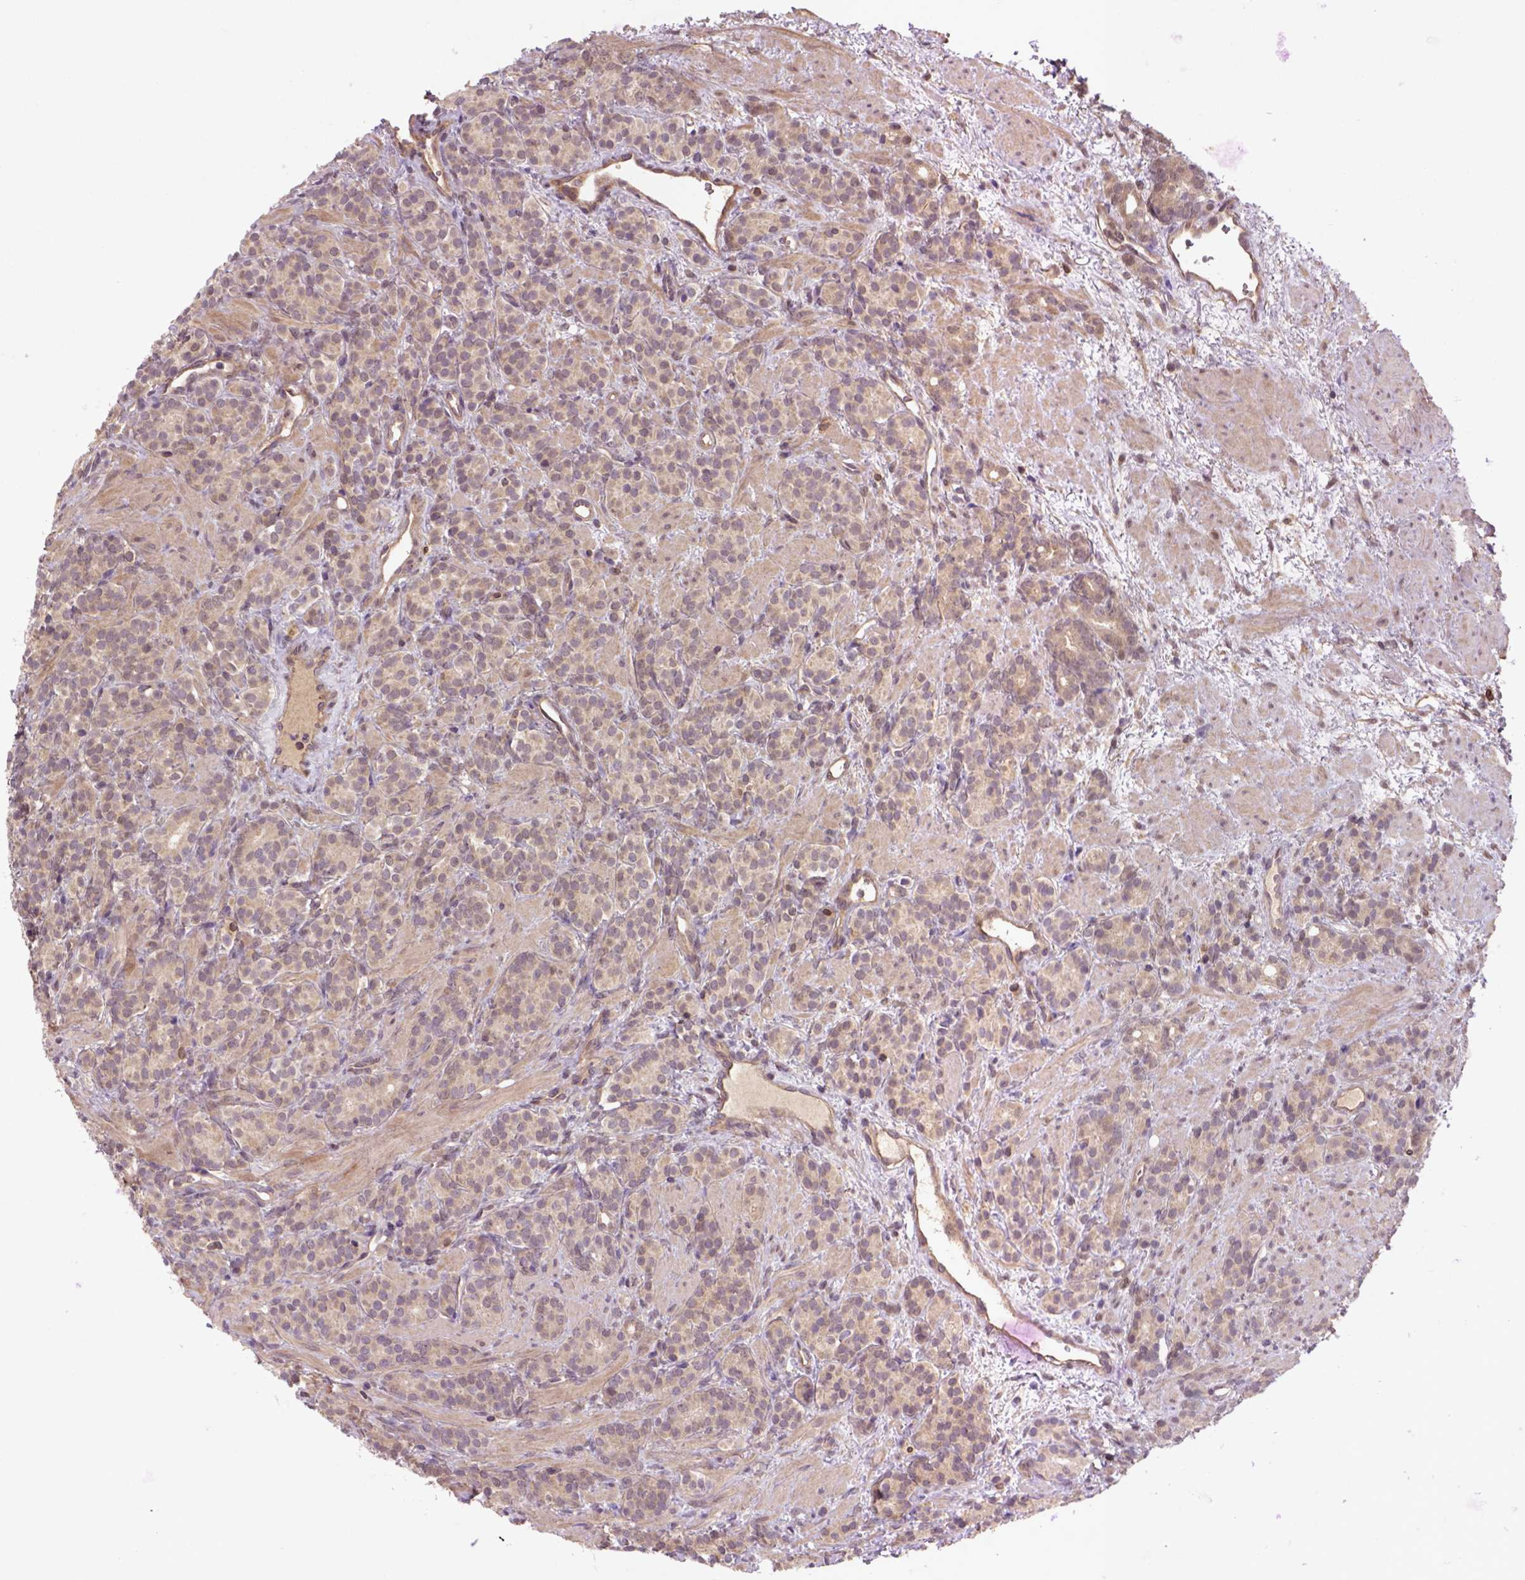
{"staining": {"intensity": "weak", "quantity": ">75%", "location": "cytoplasmic/membranous"}, "tissue": "prostate cancer", "cell_type": "Tumor cells", "image_type": "cancer", "snomed": [{"axis": "morphology", "description": "Adenocarcinoma, High grade"}, {"axis": "topography", "description": "Prostate"}], "caption": "Prostate cancer stained for a protein exhibits weak cytoplasmic/membranous positivity in tumor cells.", "gene": "HSPBP1", "patient": {"sex": "male", "age": 84}}